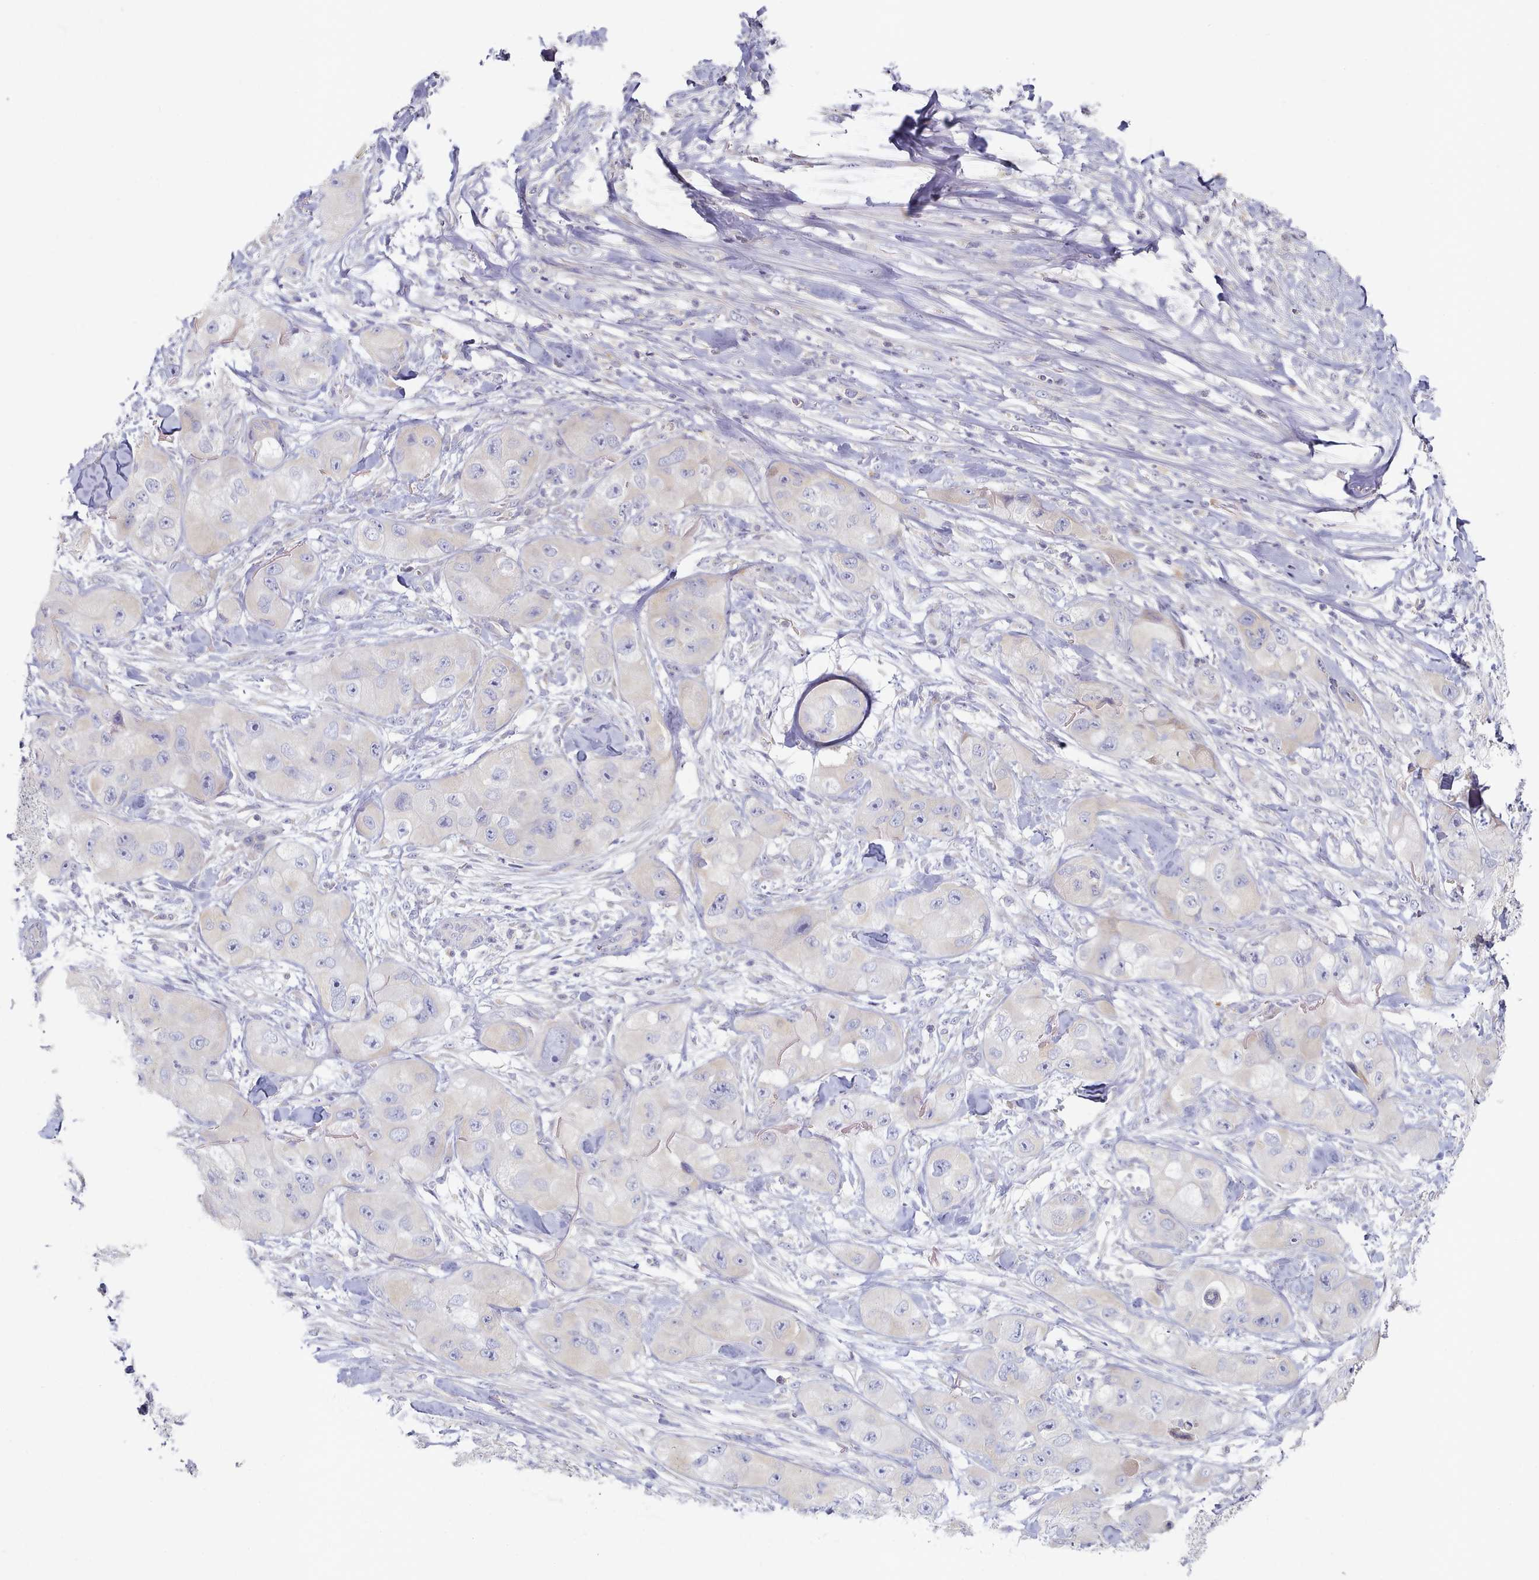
{"staining": {"intensity": "negative", "quantity": "none", "location": "none"}, "tissue": "skin cancer", "cell_type": "Tumor cells", "image_type": "cancer", "snomed": [{"axis": "morphology", "description": "Squamous cell carcinoma, NOS"}, {"axis": "topography", "description": "Skin"}, {"axis": "topography", "description": "Subcutis"}], "caption": "A high-resolution photomicrograph shows immunohistochemistry (IHC) staining of skin squamous cell carcinoma, which exhibits no significant staining in tumor cells. Brightfield microscopy of immunohistochemistry (IHC) stained with DAB (3,3'-diaminobenzidine) (brown) and hematoxylin (blue), captured at high magnification.", "gene": "TYW1B", "patient": {"sex": "male", "age": 73}}